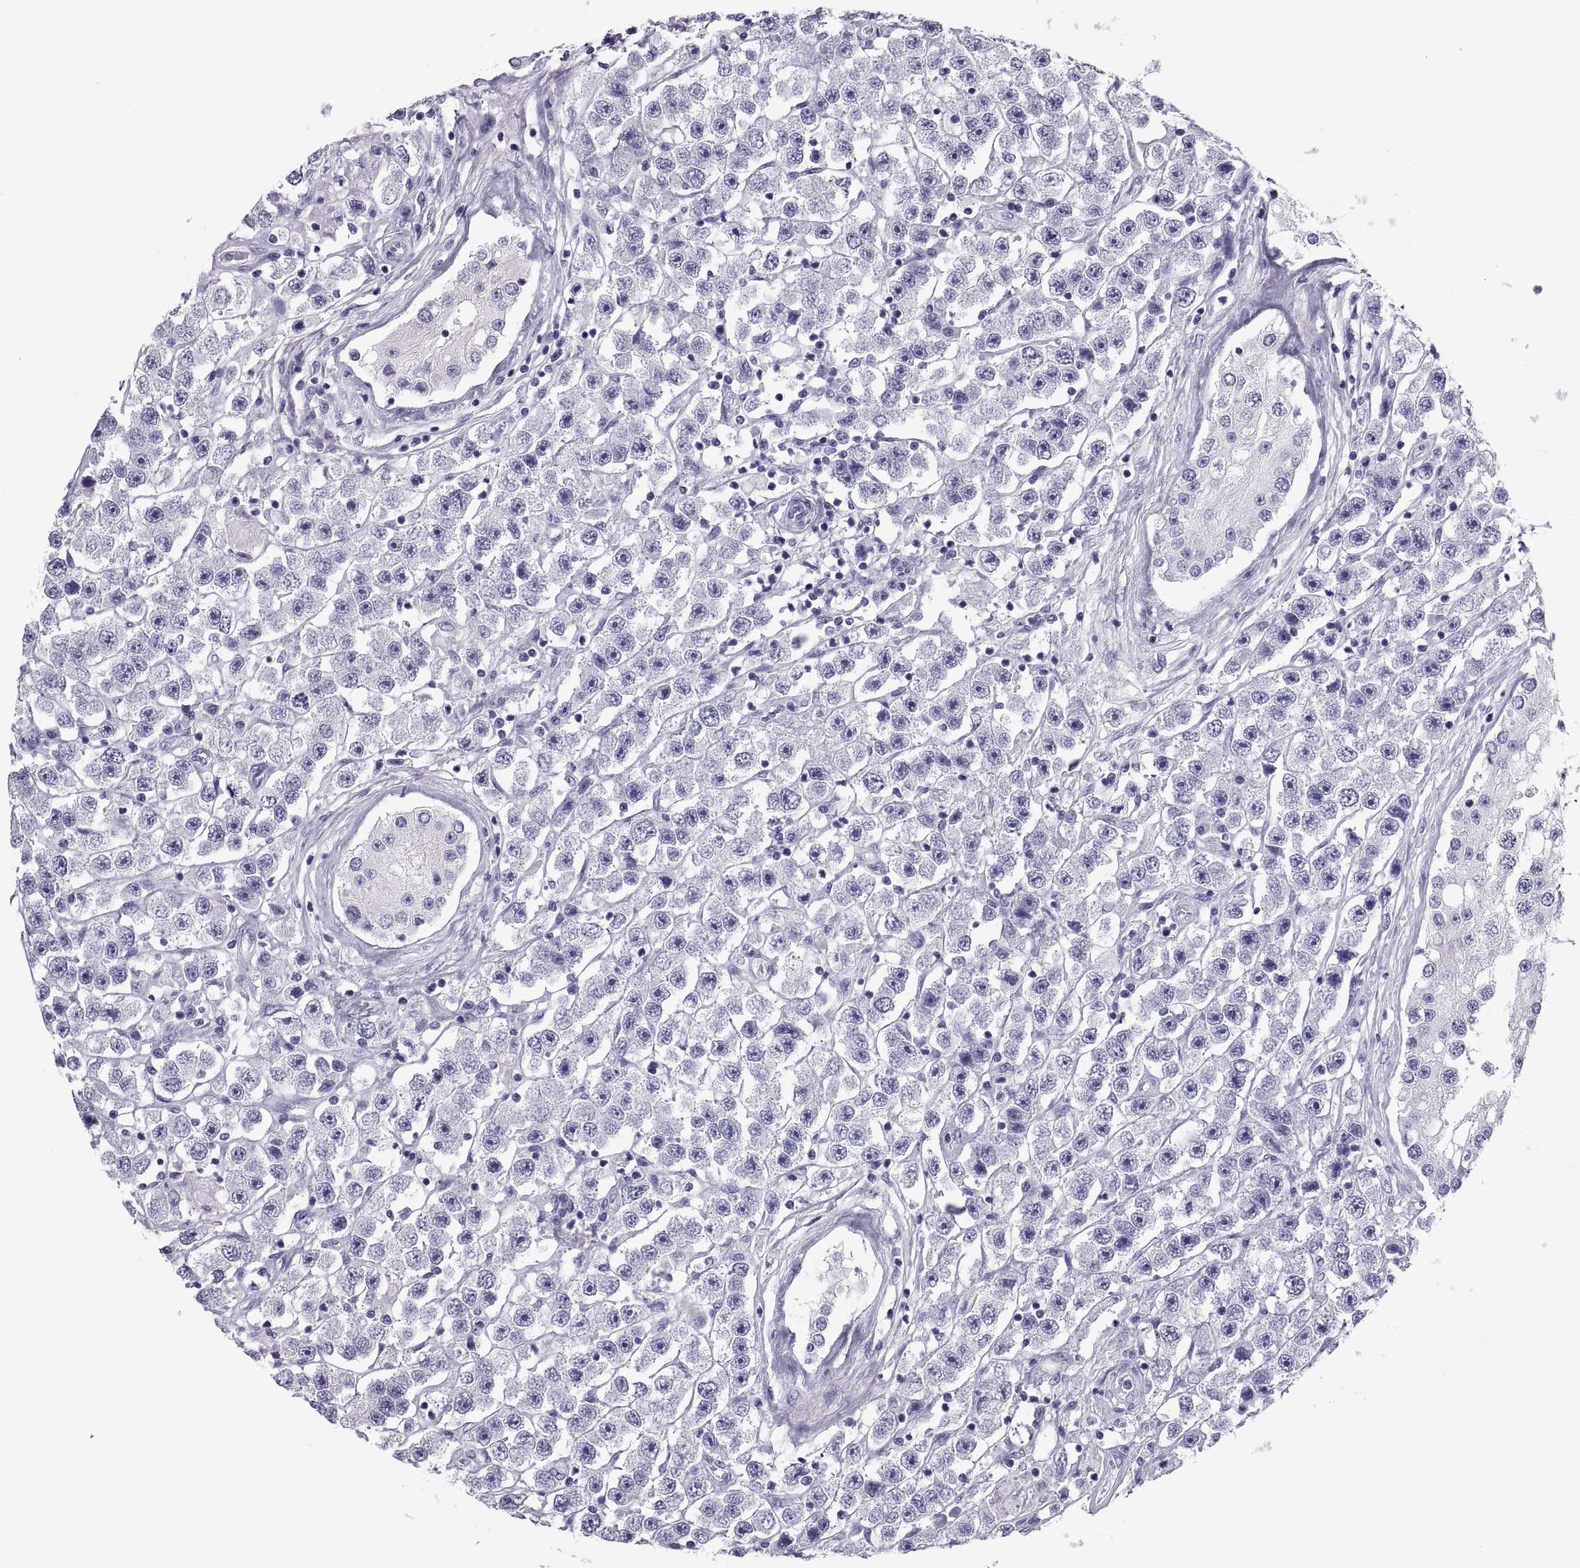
{"staining": {"intensity": "negative", "quantity": "none", "location": "none"}, "tissue": "testis cancer", "cell_type": "Tumor cells", "image_type": "cancer", "snomed": [{"axis": "morphology", "description": "Seminoma, NOS"}, {"axis": "topography", "description": "Testis"}], "caption": "This is an IHC micrograph of human testis cancer. There is no staining in tumor cells.", "gene": "RNASE12", "patient": {"sex": "male", "age": 45}}